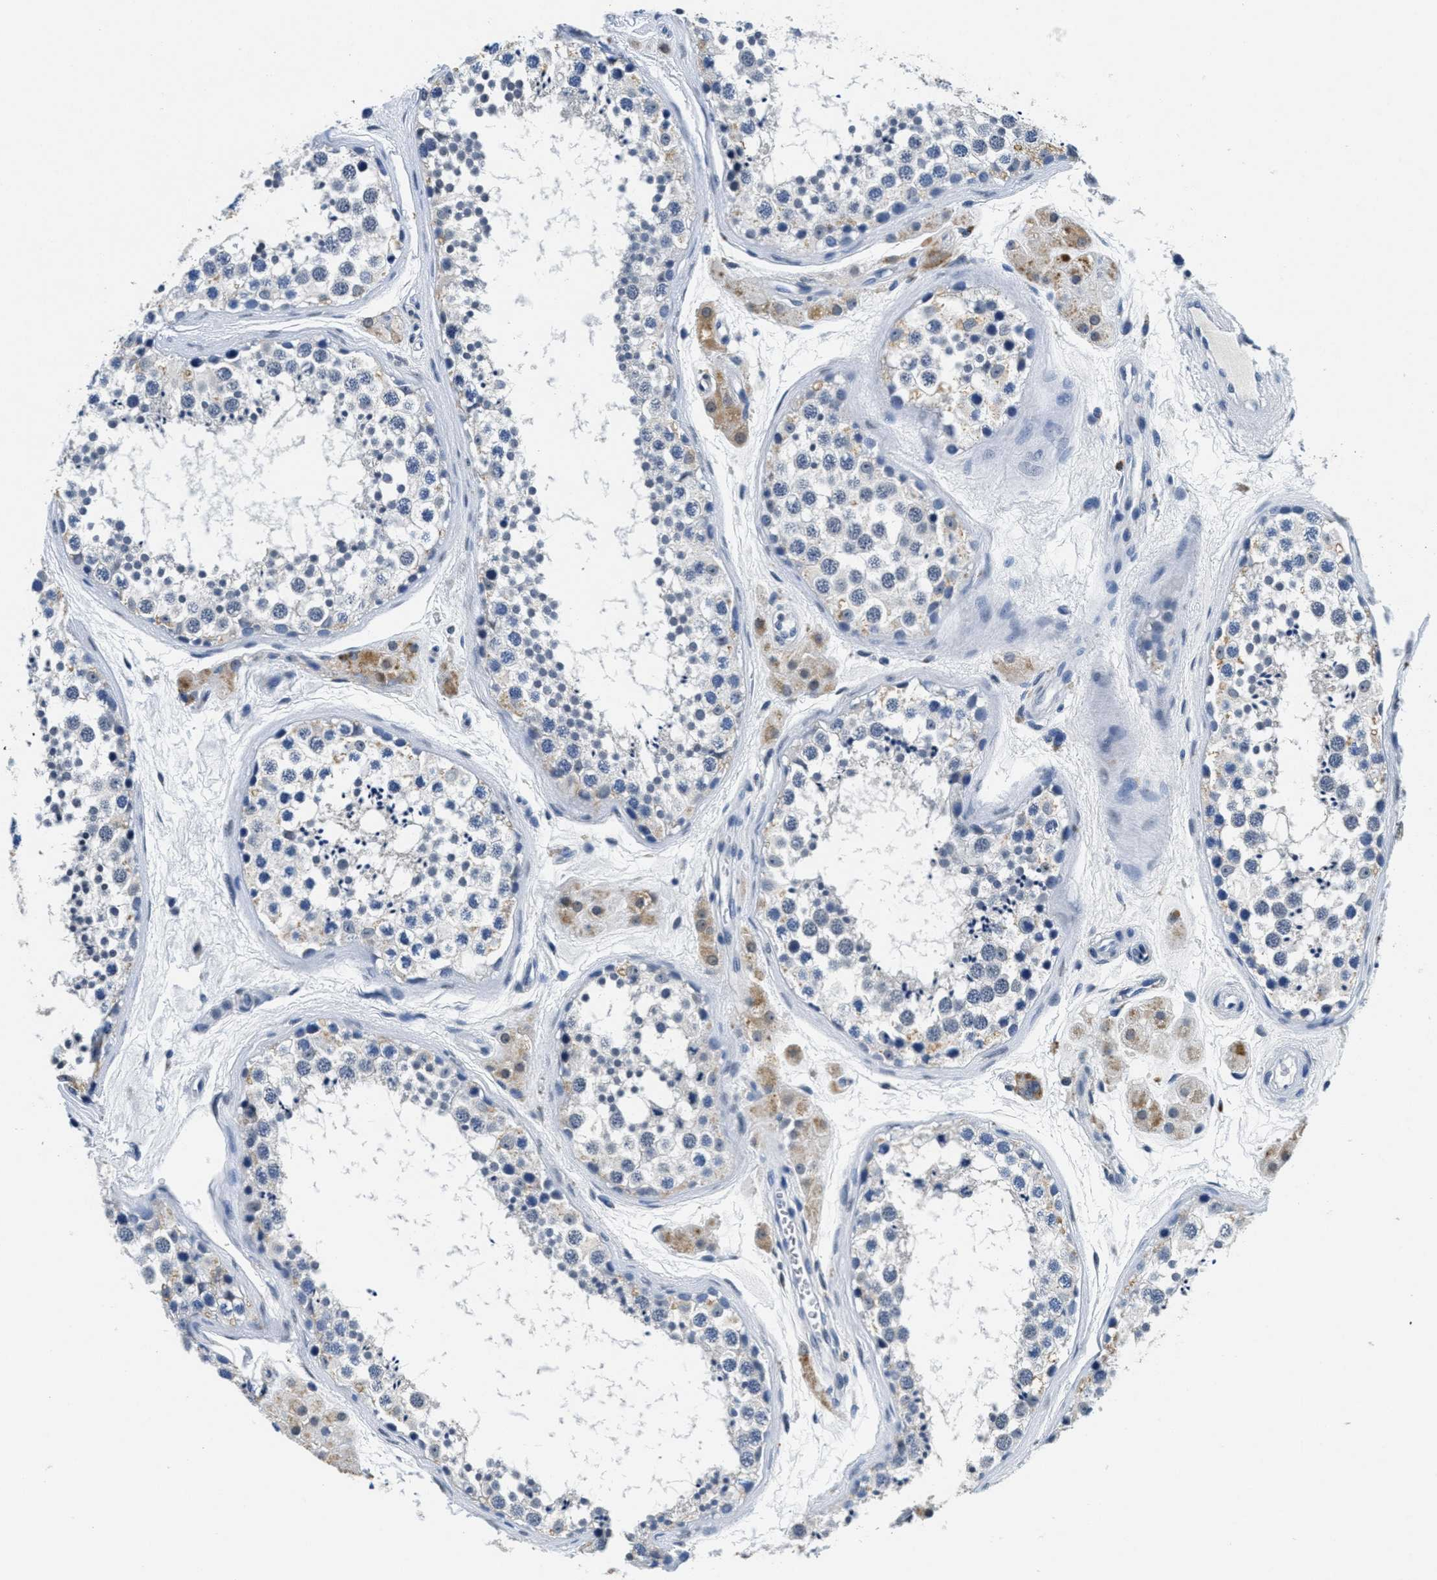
{"staining": {"intensity": "negative", "quantity": "none", "location": "none"}, "tissue": "testis", "cell_type": "Cells in seminiferous ducts", "image_type": "normal", "snomed": [{"axis": "morphology", "description": "Normal tissue, NOS"}, {"axis": "topography", "description": "Testis"}], "caption": "IHC of benign testis shows no positivity in cells in seminiferous ducts. The staining is performed using DAB brown chromogen with nuclei counter-stained in using hematoxylin.", "gene": "HS3ST2", "patient": {"sex": "male", "age": 56}}